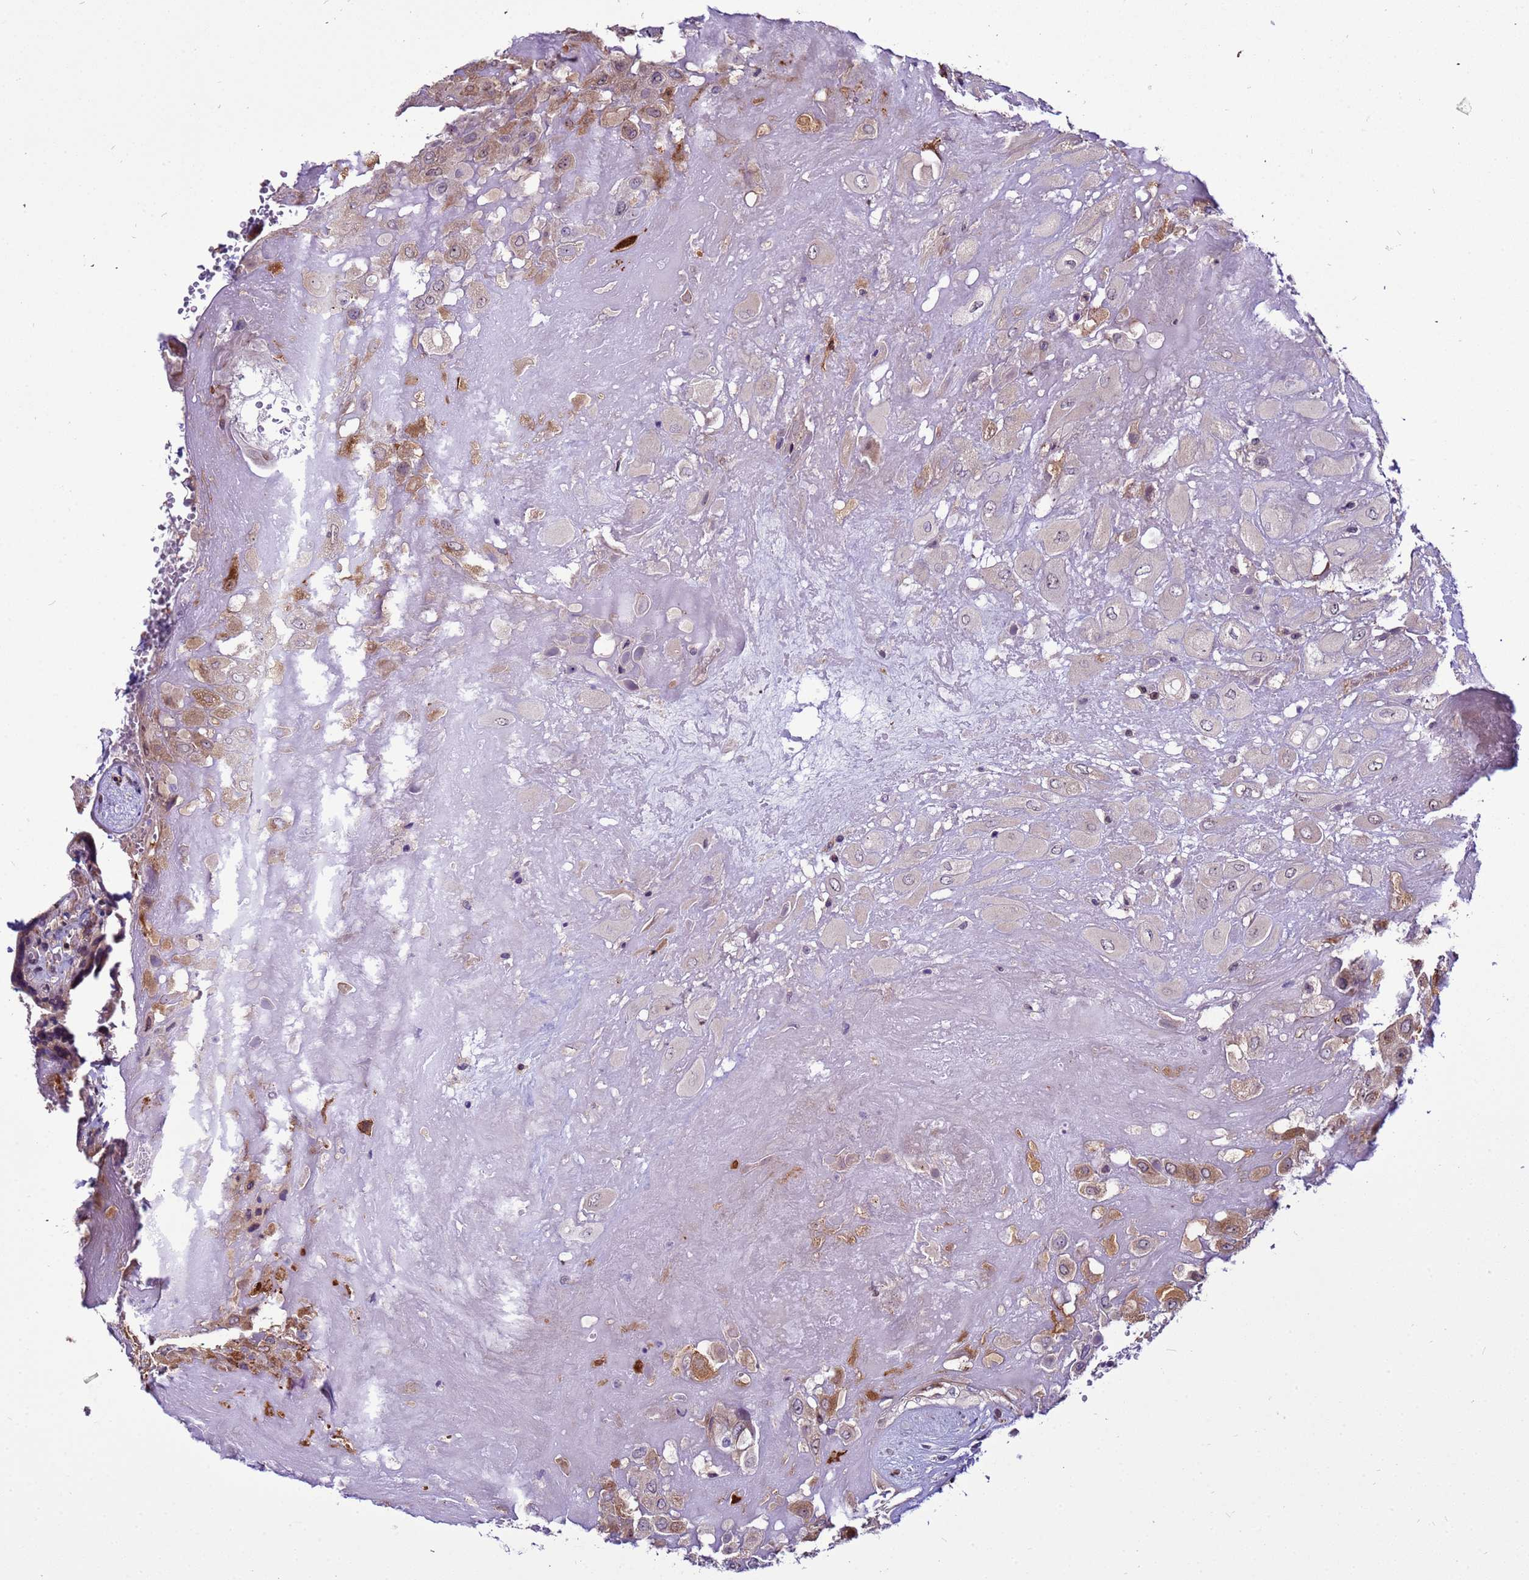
{"staining": {"intensity": "moderate", "quantity": "25%-75%", "location": "cytoplasmic/membranous"}, "tissue": "placenta", "cell_type": "Decidual cells", "image_type": "normal", "snomed": [{"axis": "morphology", "description": "Normal tissue, NOS"}, {"axis": "topography", "description": "Placenta"}], "caption": "Brown immunohistochemical staining in unremarkable placenta exhibits moderate cytoplasmic/membranous staining in about 25%-75% of decidual cells.", "gene": "NOL8", "patient": {"sex": "female", "age": 37}}